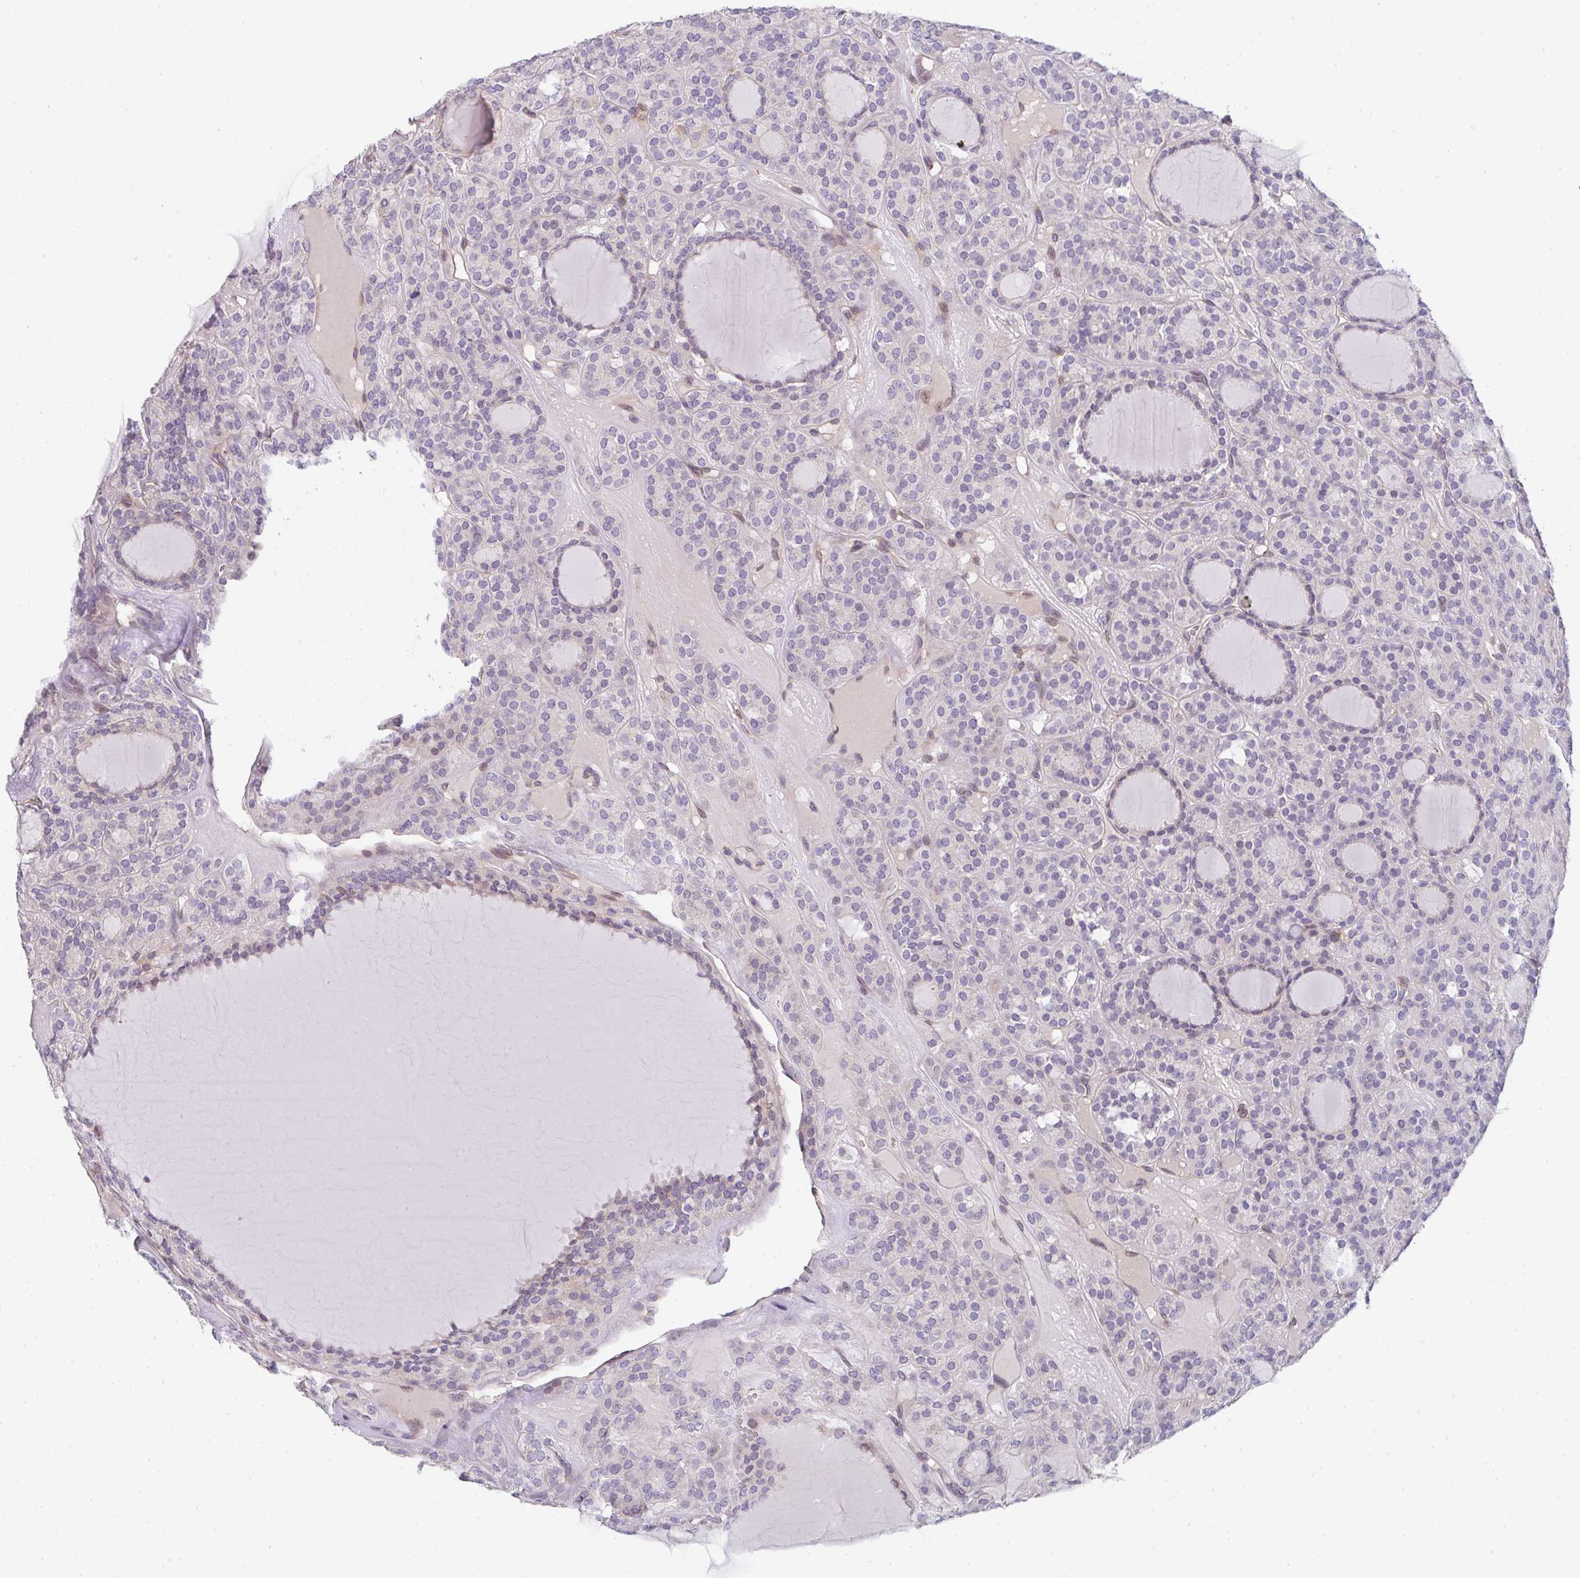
{"staining": {"intensity": "weak", "quantity": "<25%", "location": "cytoplasmic/membranous,nuclear"}, "tissue": "thyroid cancer", "cell_type": "Tumor cells", "image_type": "cancer", "snomed": [{"axis": "morphology", "description": "Follicular adenoma carcinoma, NOS"}, {"axis": "topography", "description": "Thyroid gland"}], "caption": "Immunohistochemistry histopathology image of neoplastic tissue: thyroid follicular adenoma carcinoma stained with DAB shows no significant protein staining in tumor cells.", "gene": "TNFRSF10A", "patient": {"sex": "female", "age": 63}}